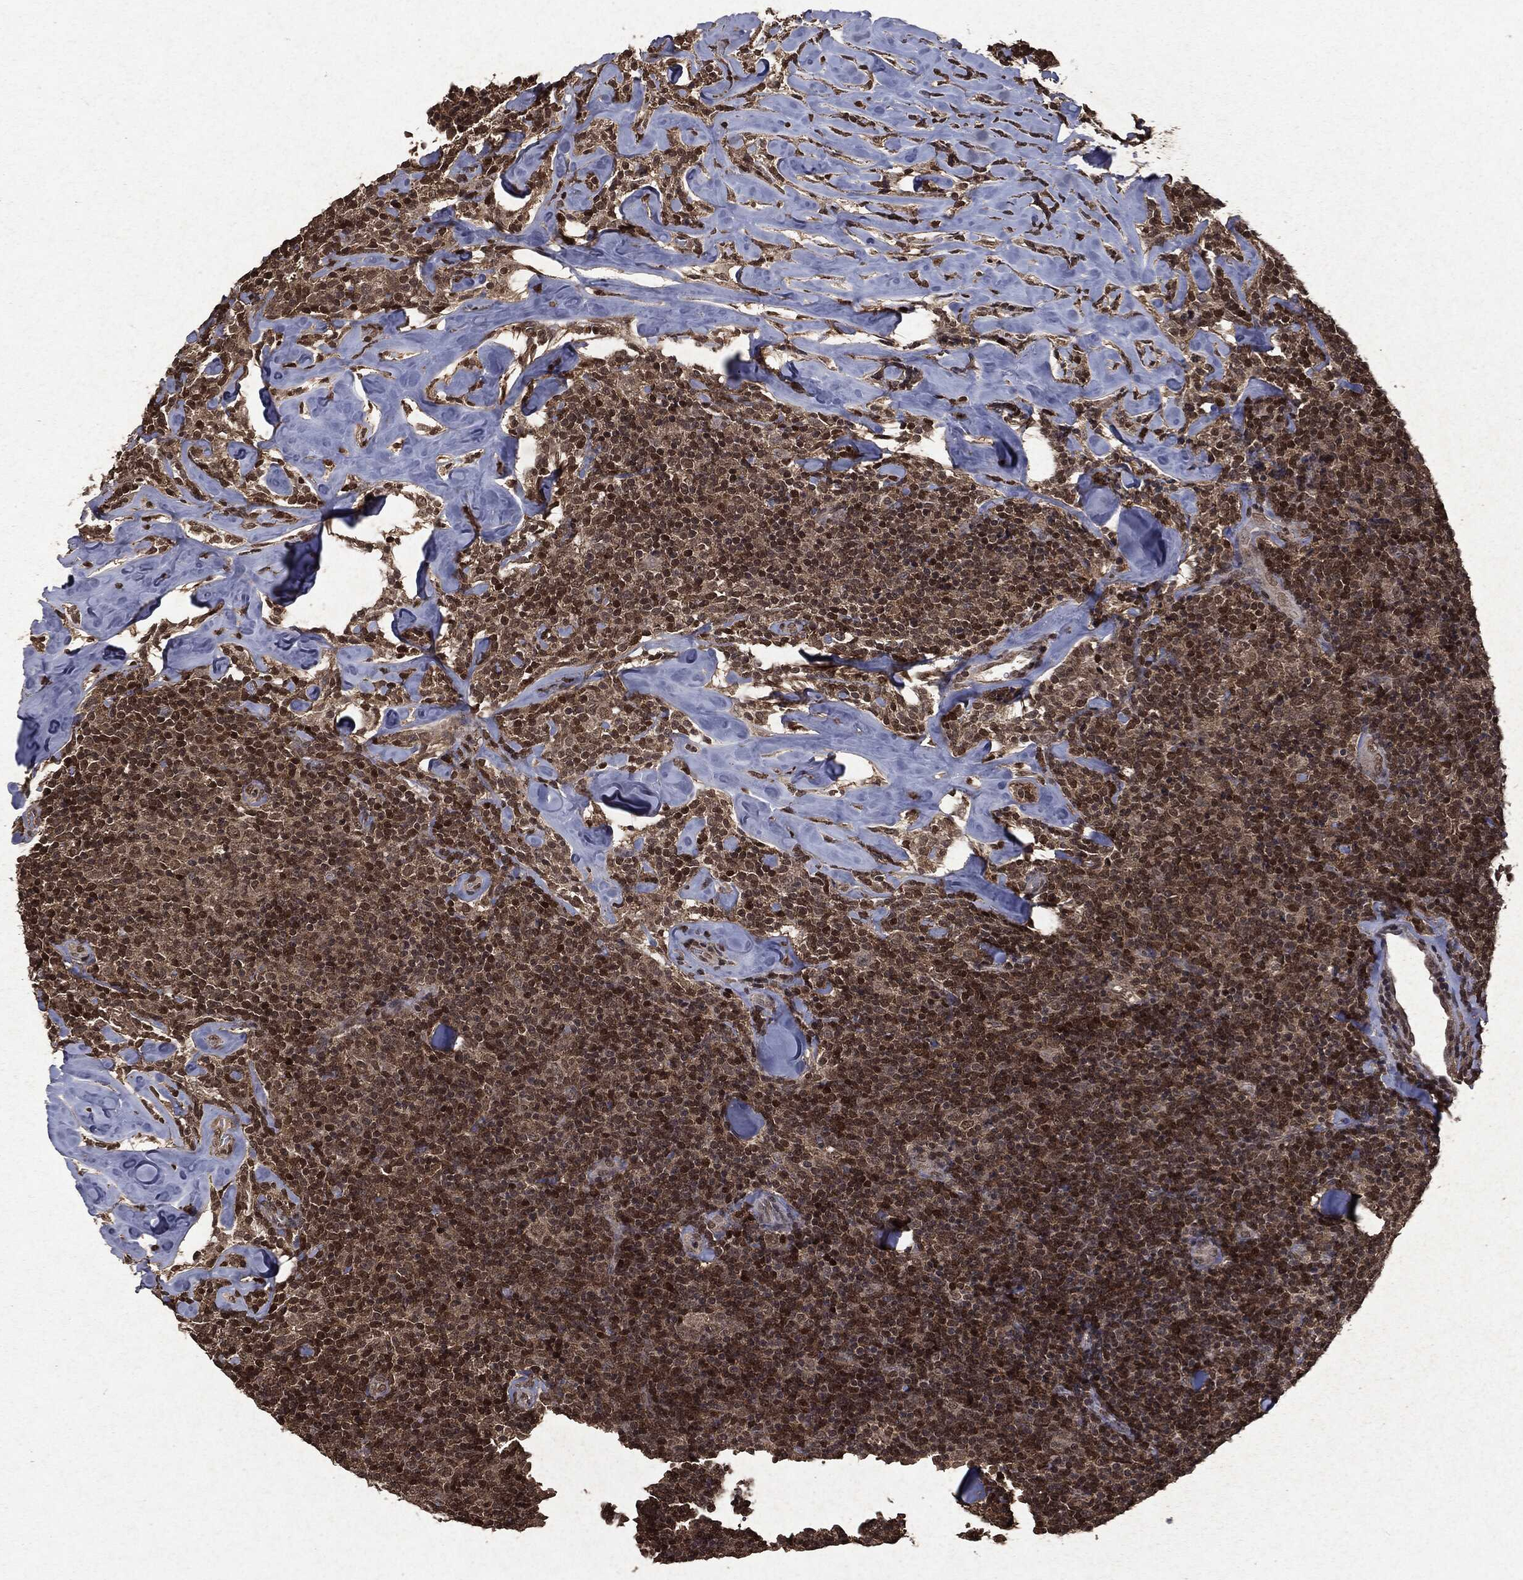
{"staining": {"intensity": "strong", "quantity": "25%-75%", "location": "cytoplasmic/membranous,nuclear"}, "tissue": "lymphoma", "cell_type": "Tumor cells", "image_type": "cancer", "snomed": [{"axis": "morphology", "description": "Malignant lymphoma, non-Hodgkin's type, Low grade"}, {"axis": "topography", "description": "Lymph node"}], "caption": "Protein expression analysis of lymphoma displays strong cytoplasmic/membranous and nuclear positivity in about 25%-75% of tumor cells.", "gene": "PEBP1", "patient": {"sex": "female", "age": 56}}